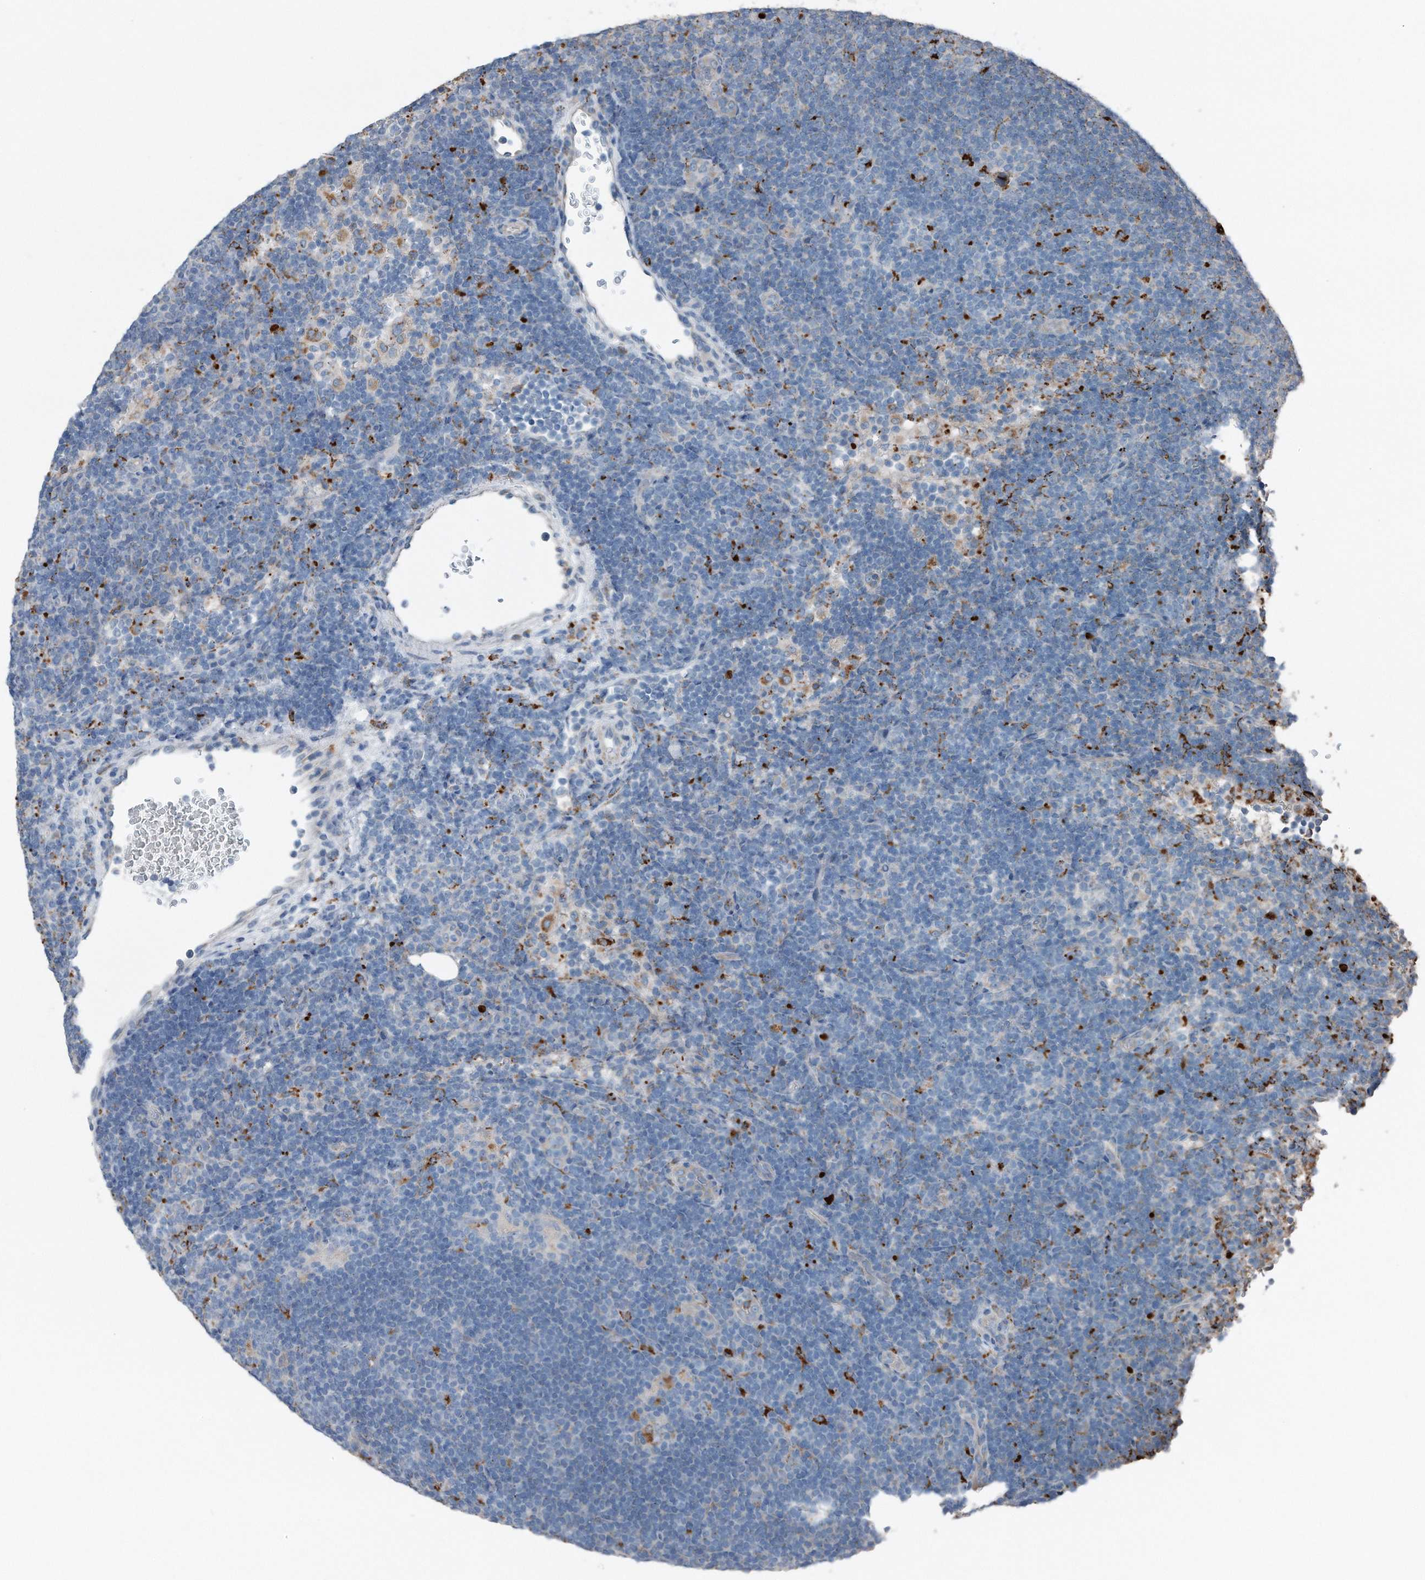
{"staining": {"intensity": "weak", "quantity": "25%-75%", "location": "cytoplasmic/membranous"}, "tissue": "lymphoma", "cell_type": "Tumor cells", "image_type": "cancer", "snomed": [{"axis": "morphology", "description": "Hodgkin's disease, NOS"}, {"axis": "topography", "description": "Lymph node"}], "caption": "Immunohistochemical staining of Hodgkin's disease demonstrates low levels of weak cytoplasmic/membranous expression in about 25%-75% of tumor cells.", "gene": "ZNF772", "patient": {"sex": "female", "age": 57}}